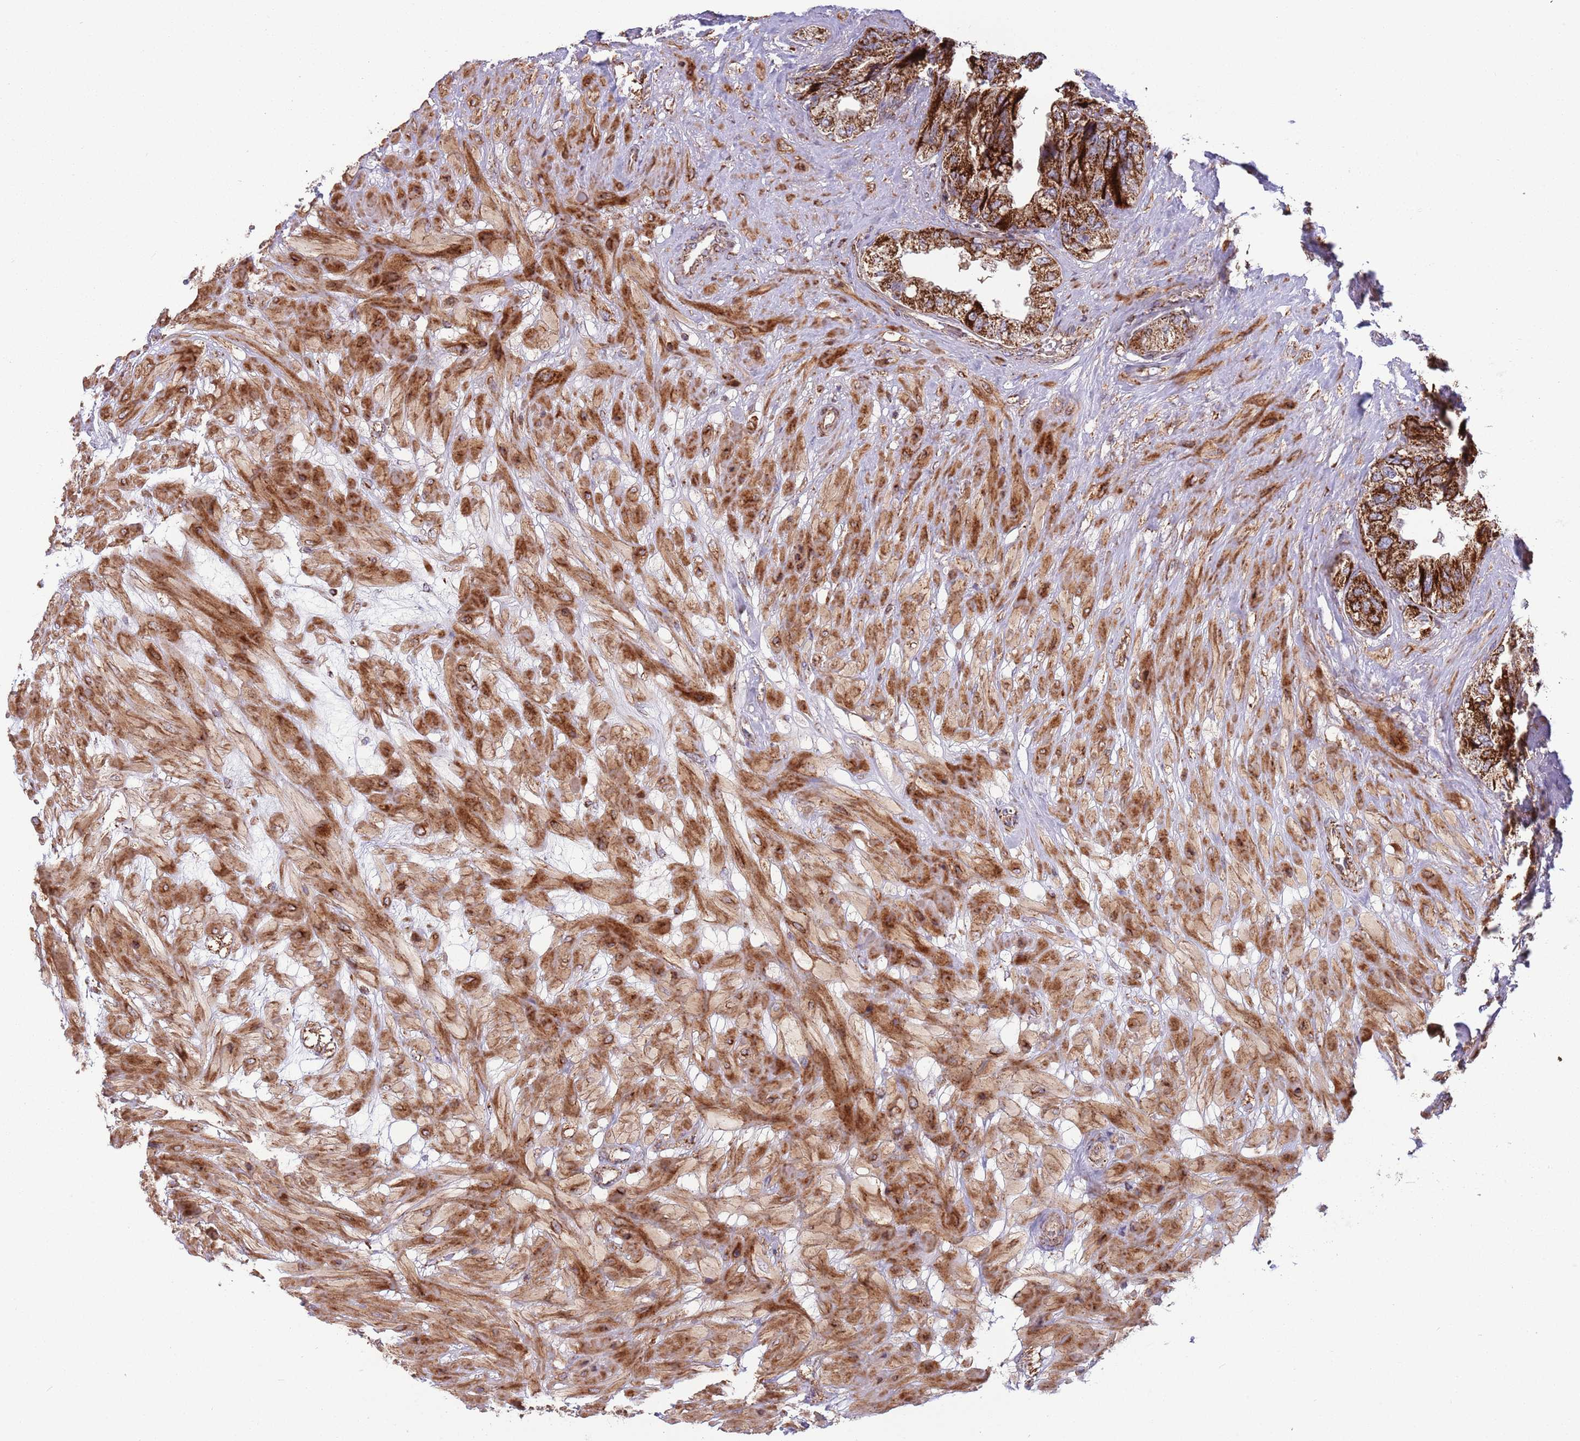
{"staining": {"intensity": "strong", "quantity": ">75%", "location": "cytoplasmic/membranous"}, "tissue": "seminal vesicle", "cell_type": "Glandular cells", "image_type": "normal", "snomed": [{"axis": "morphology", "description": "Normal tissue, NOS"}, {"axis": "topography", "description": "Seminal veicle"}, {"axis": "topography", "description": "Peripheral nerve tissue"}], "caption": "Unremarkable seminal vesicle was stained to show a protein in brown. There is high levels of strong cytoplasmic/membranous staining in about >75% of glandular cells.", "gene": "ATP5PD", "patient": {"sex": "male", "age": 60}}